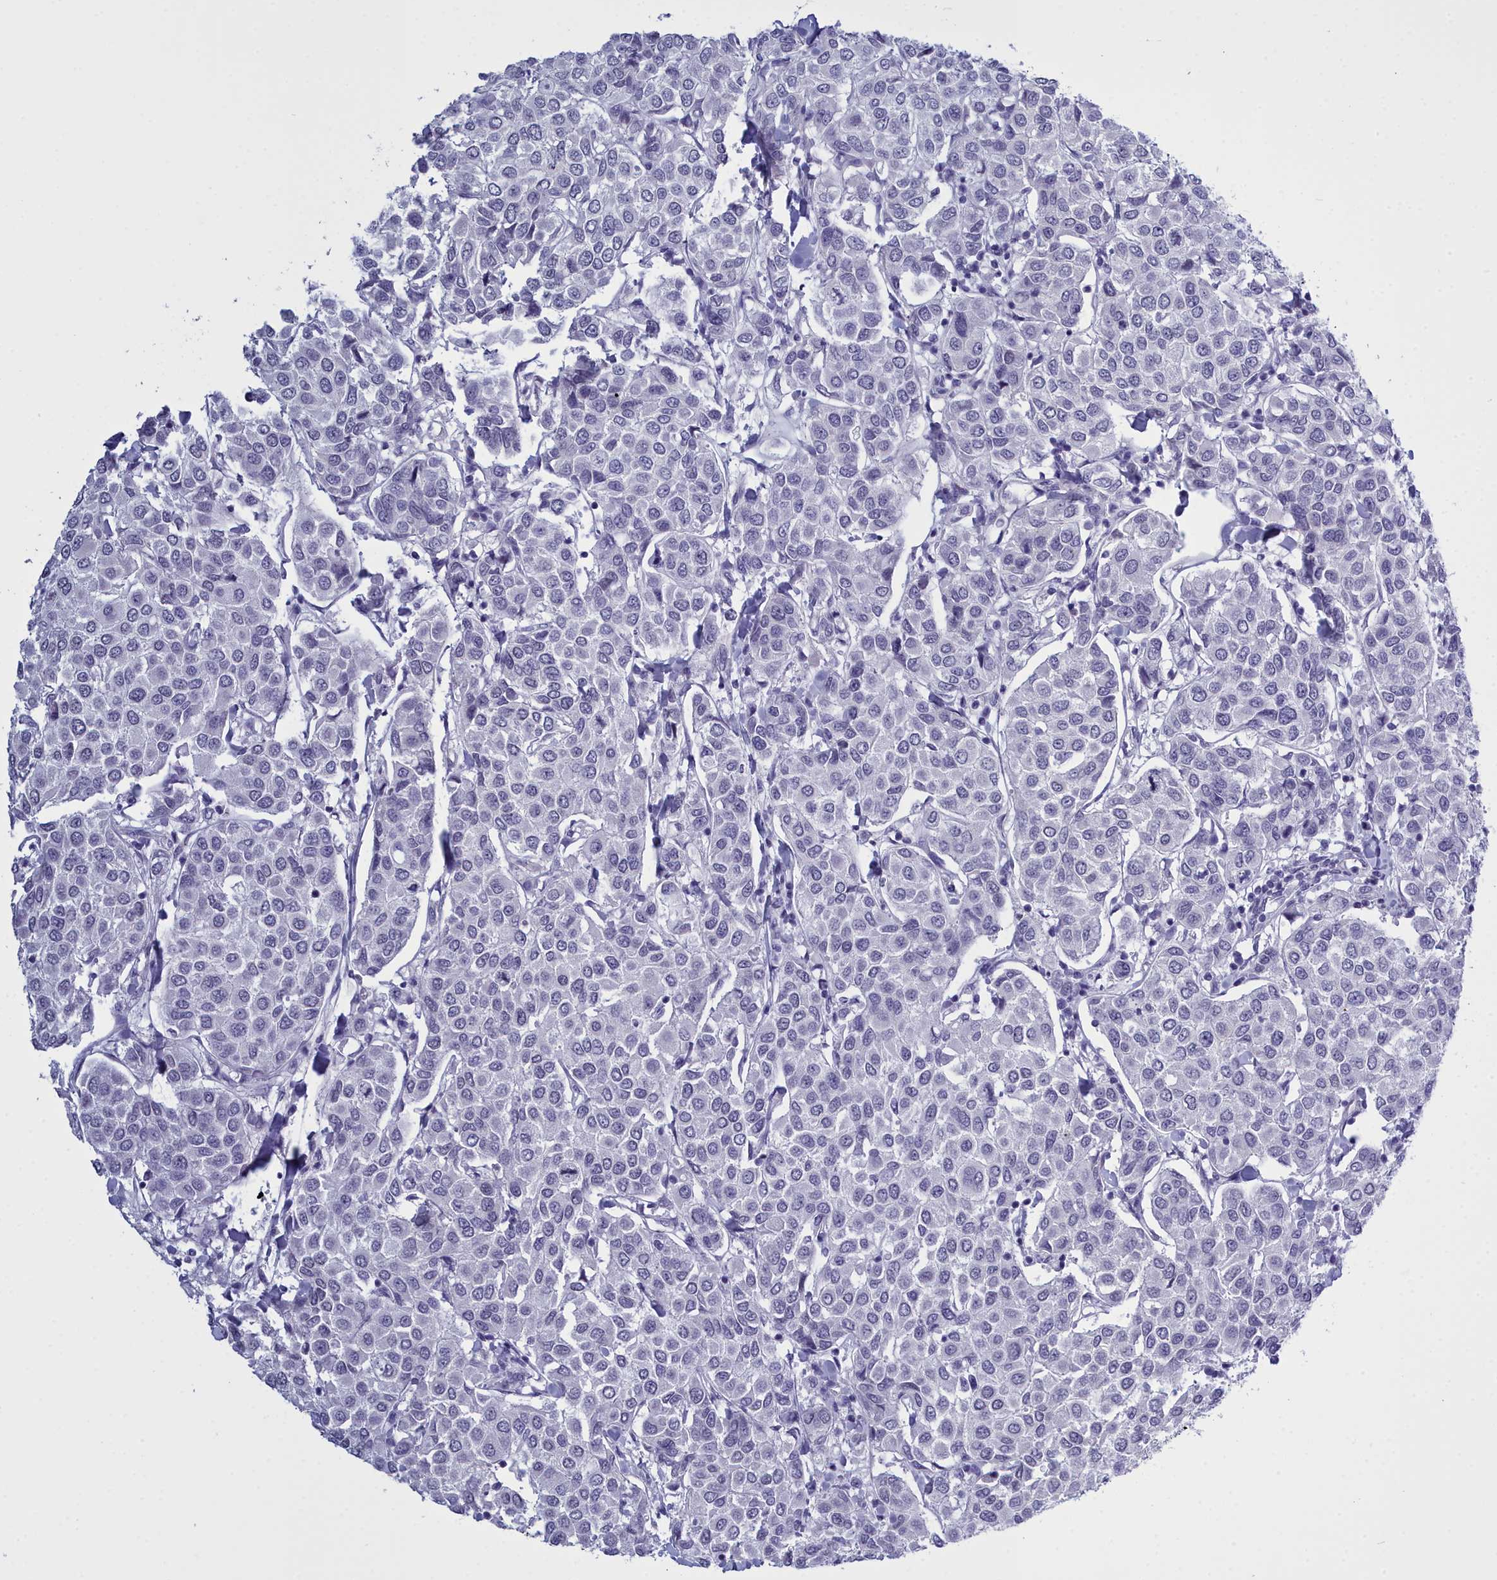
{"staining": {"intensity": "negative", "quantity": "none", "location": "none"}, "tissue": "breast cancer", "cell_type": "Tumor cells", "image_type": "cancer", "snomed": [{"axis": "morphology", "description": "Duct carcinoma"}, {"axis": "topography", "description": "Breast"}], "caption": "Breast cancer (intraductal carcinoma) stained for a protein using immunohistochemistry (IHC) demonstrates no positivity tumor cells.", "gene": "MAP6", "patient": {"sex": "female", "age": 55}}